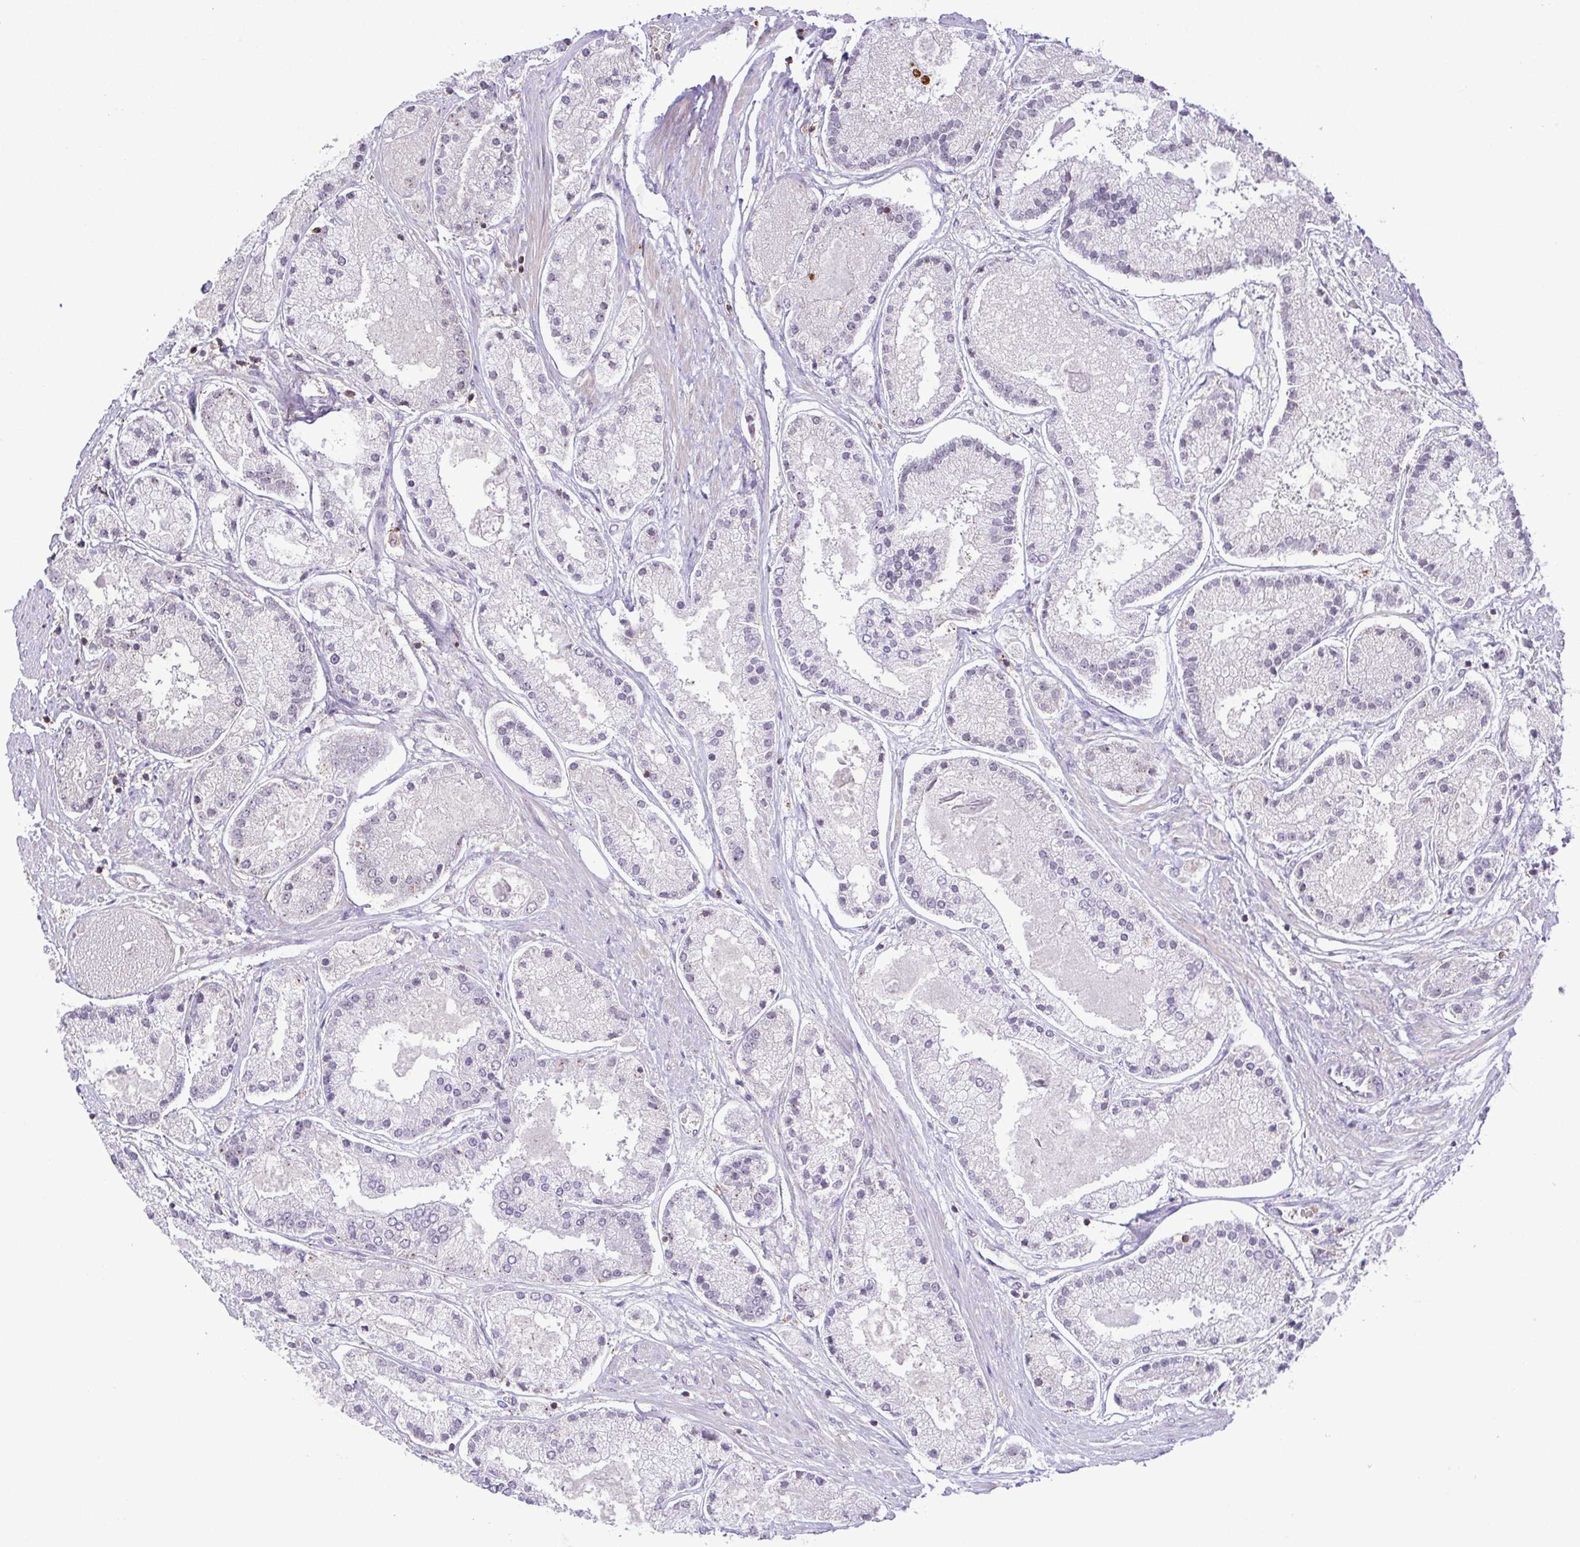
{"staining": {"intensity": "negative", "quantity": "none", "location": "none"}, "tissue": "prostate cancer", "cell_type": "Tumor cells", "image_type": "cancer", "snomed": [{"axis": "morphology", "description": "Adenocarcinoma, High grade"}, {"axis": "topography", "description": "Prostate"}], "caption": "The immunohistochemistry photomicrograph has no significant expression in tumor cells of adenocarcinoma (high-grade) (prostate) tissue.", "gene": "RSL24D1", "patient": {"sex": "male", "age": 67}}